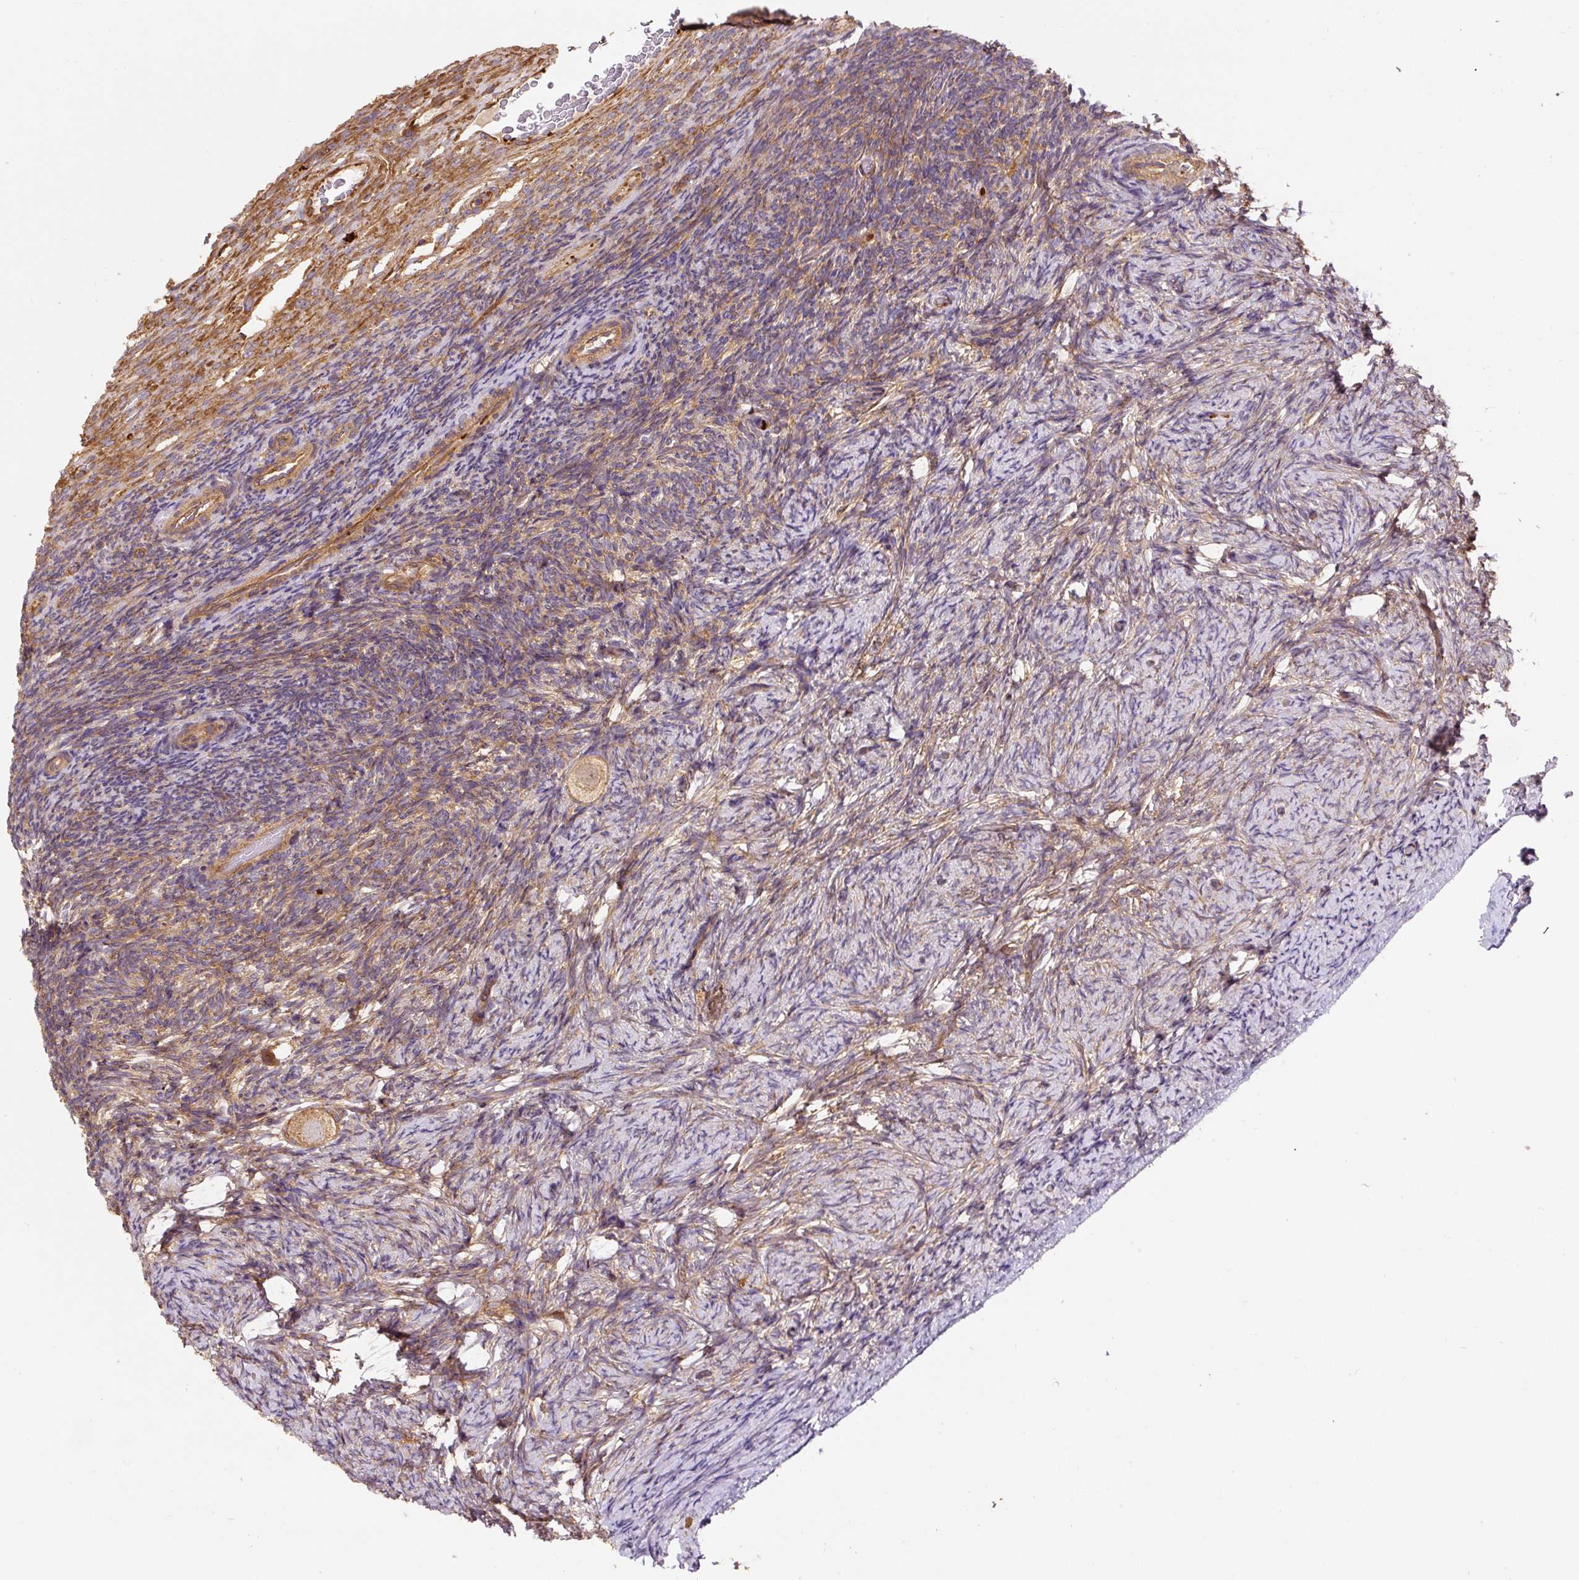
{"staining": {"intensity": "moderate", "quantity": ">75%", "location": "cytoplasmic/membranous"}, "tissue": "ovary", "cell_type": "Follicle cells", "image_type": "normal", "snomed": [{"axis": "morphology", "description": "Normal tissue, NOS"}, {"axis": "topography", "description": "Ovary"}], "caption": "Immunohistochemistry (DAB (3,3'-diaminobenzidine)) staining of normal ovary shows moderate cytoplasmic/membranous protein expression in approximately >75% of follicle cells. (IHC, brightfield microscopy, high magnification).", "gene": "EIF2S2", "patient": {"sex": "female", "age": 34}}